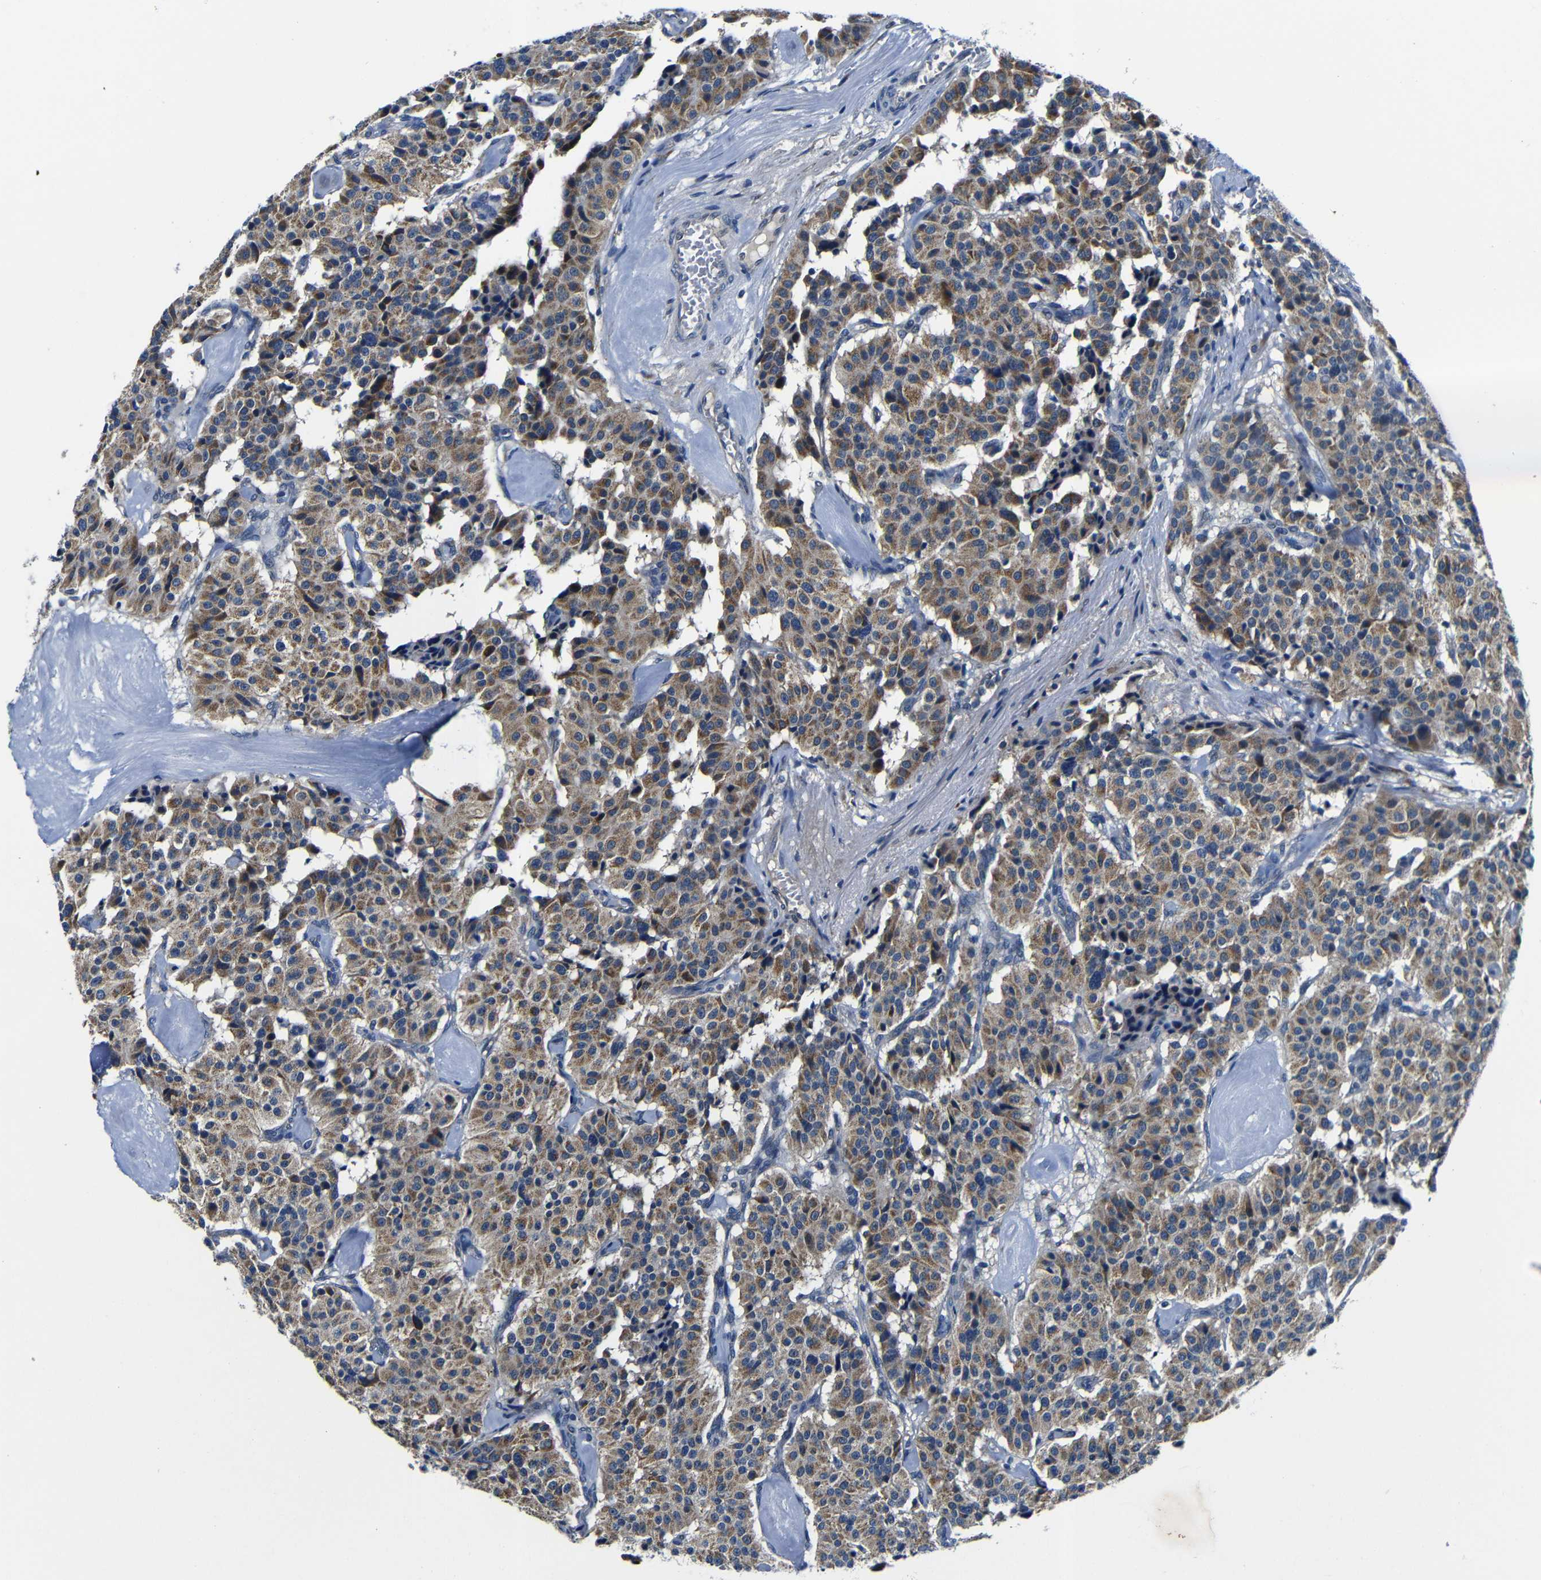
{"staining": {"intensity": "moderate", "quantity": ">75%", "location": "cytoplasmic/membranous"}, "tissue": "carcinoid", "cell_type": "Tumor cells", "image_type": "cancer", "snomed": [{"axis": "morphology", "description": "Carcinoid, malignant, NOS"}, {"axis": "topography", "description": "Lung"}], "caption": "Brown immunohistochemical staining in malignant carcinoid demonstrates moderate cytoplasmic/membranous expression in approximately >75% of tumor cells.", "gene": "FKBP14", "patient": {"sex": "male", "age": 30}}